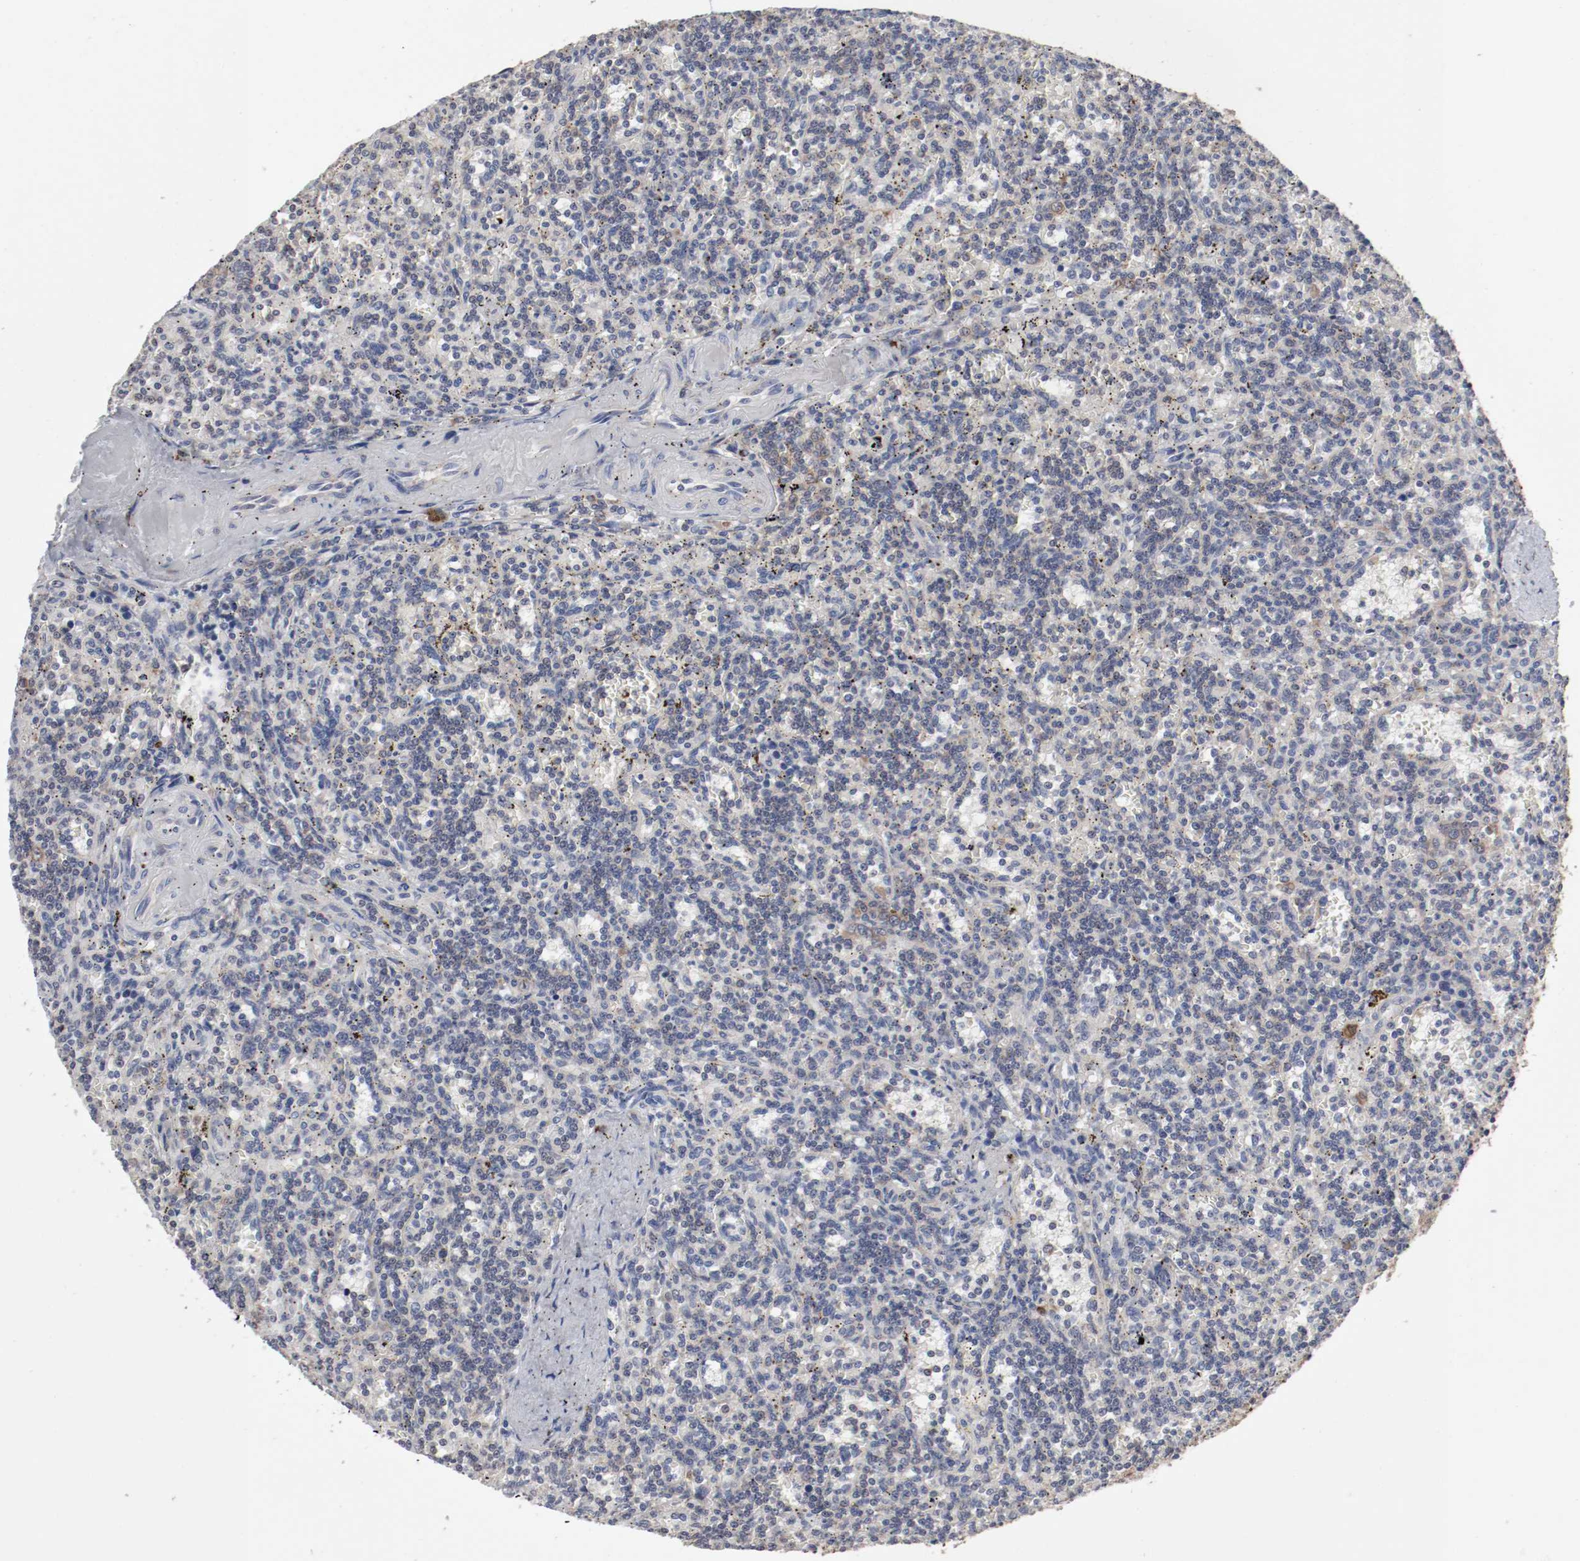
{"staining": {"intensity": "weak", "quantity": "25%-75%", "location": "cytoplasmic/membranous"}, "tissue": "lymphoma", "cell_type": "Tumor cells", "image_type": "cancer", "snomed": [{"axis": "morphology", "description": "Malignant lymphoma, non-Hodgkin's type, Low grade"}, {"axis": "topography", "description": "Spleen"}], "caption": "A micrograph of human lymphoma stained for a protein shows weak cytoplasmic/membranous brown staining in tumor cells.", "gene": "FKBP3", "patient": {"sex": "male", "age": 73}}